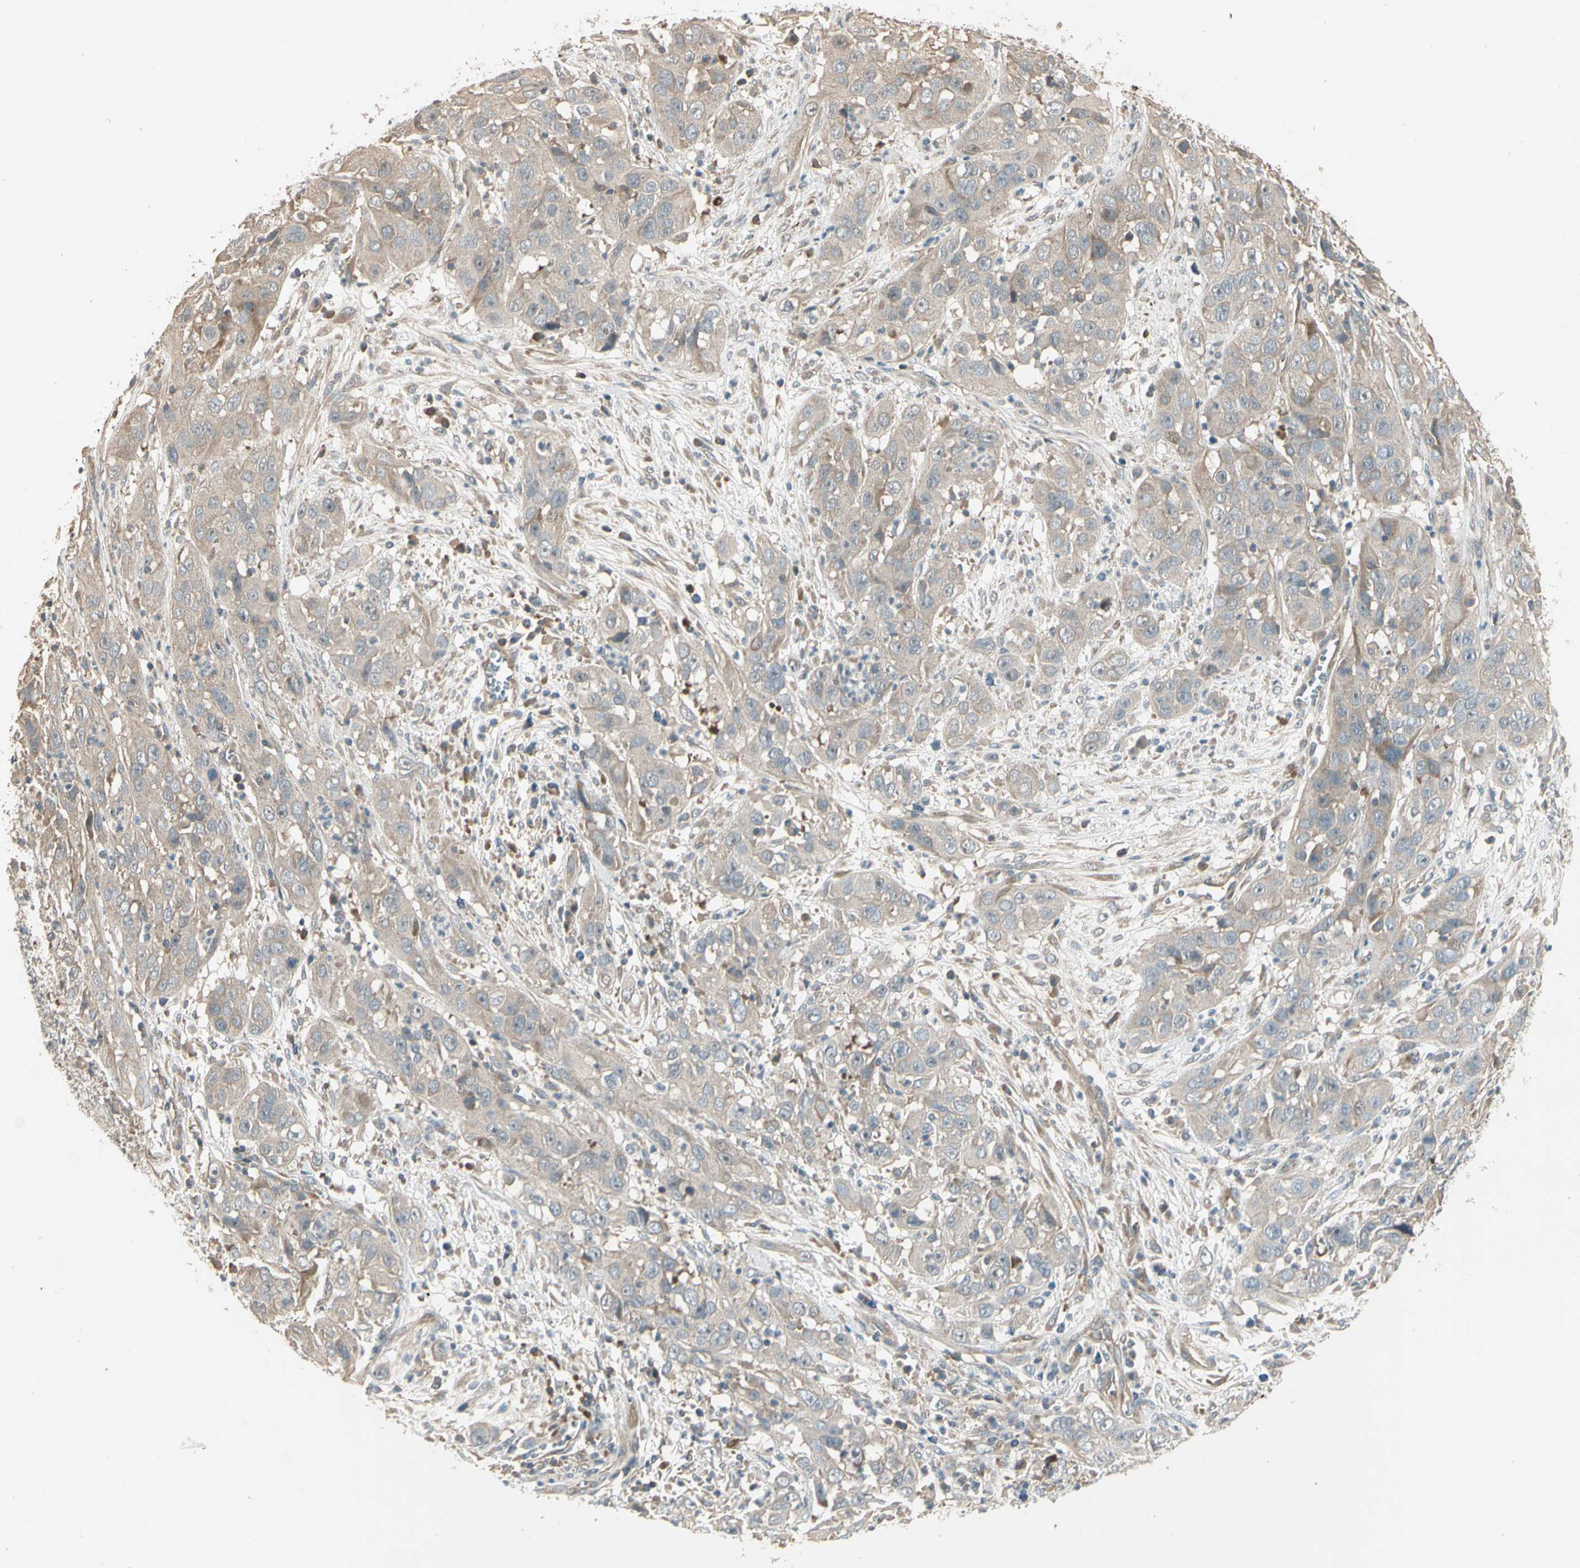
{"staining": {"intensity": "weak", "quantity": ">75%", "location": "cytoplasmic/membranous"}, "tissue": "cervical cancer", "cell_type": "Tumor cells", "image_type": "cancer", "snomed": [{"axis": "morphology", "description": "Squamous cell carcinoma, NOS"}, {"axis": "topography", "description": "Cervix"}], "caption": "Immunohistochemical staining of squamous cell carcinoma (cervical) displays low levels of weak cytoplasmic/membranous protein expression in approximately >75% of tumor cells.", "gene": "ACVR1", "patient": {"sex": "female", "age": 32}}